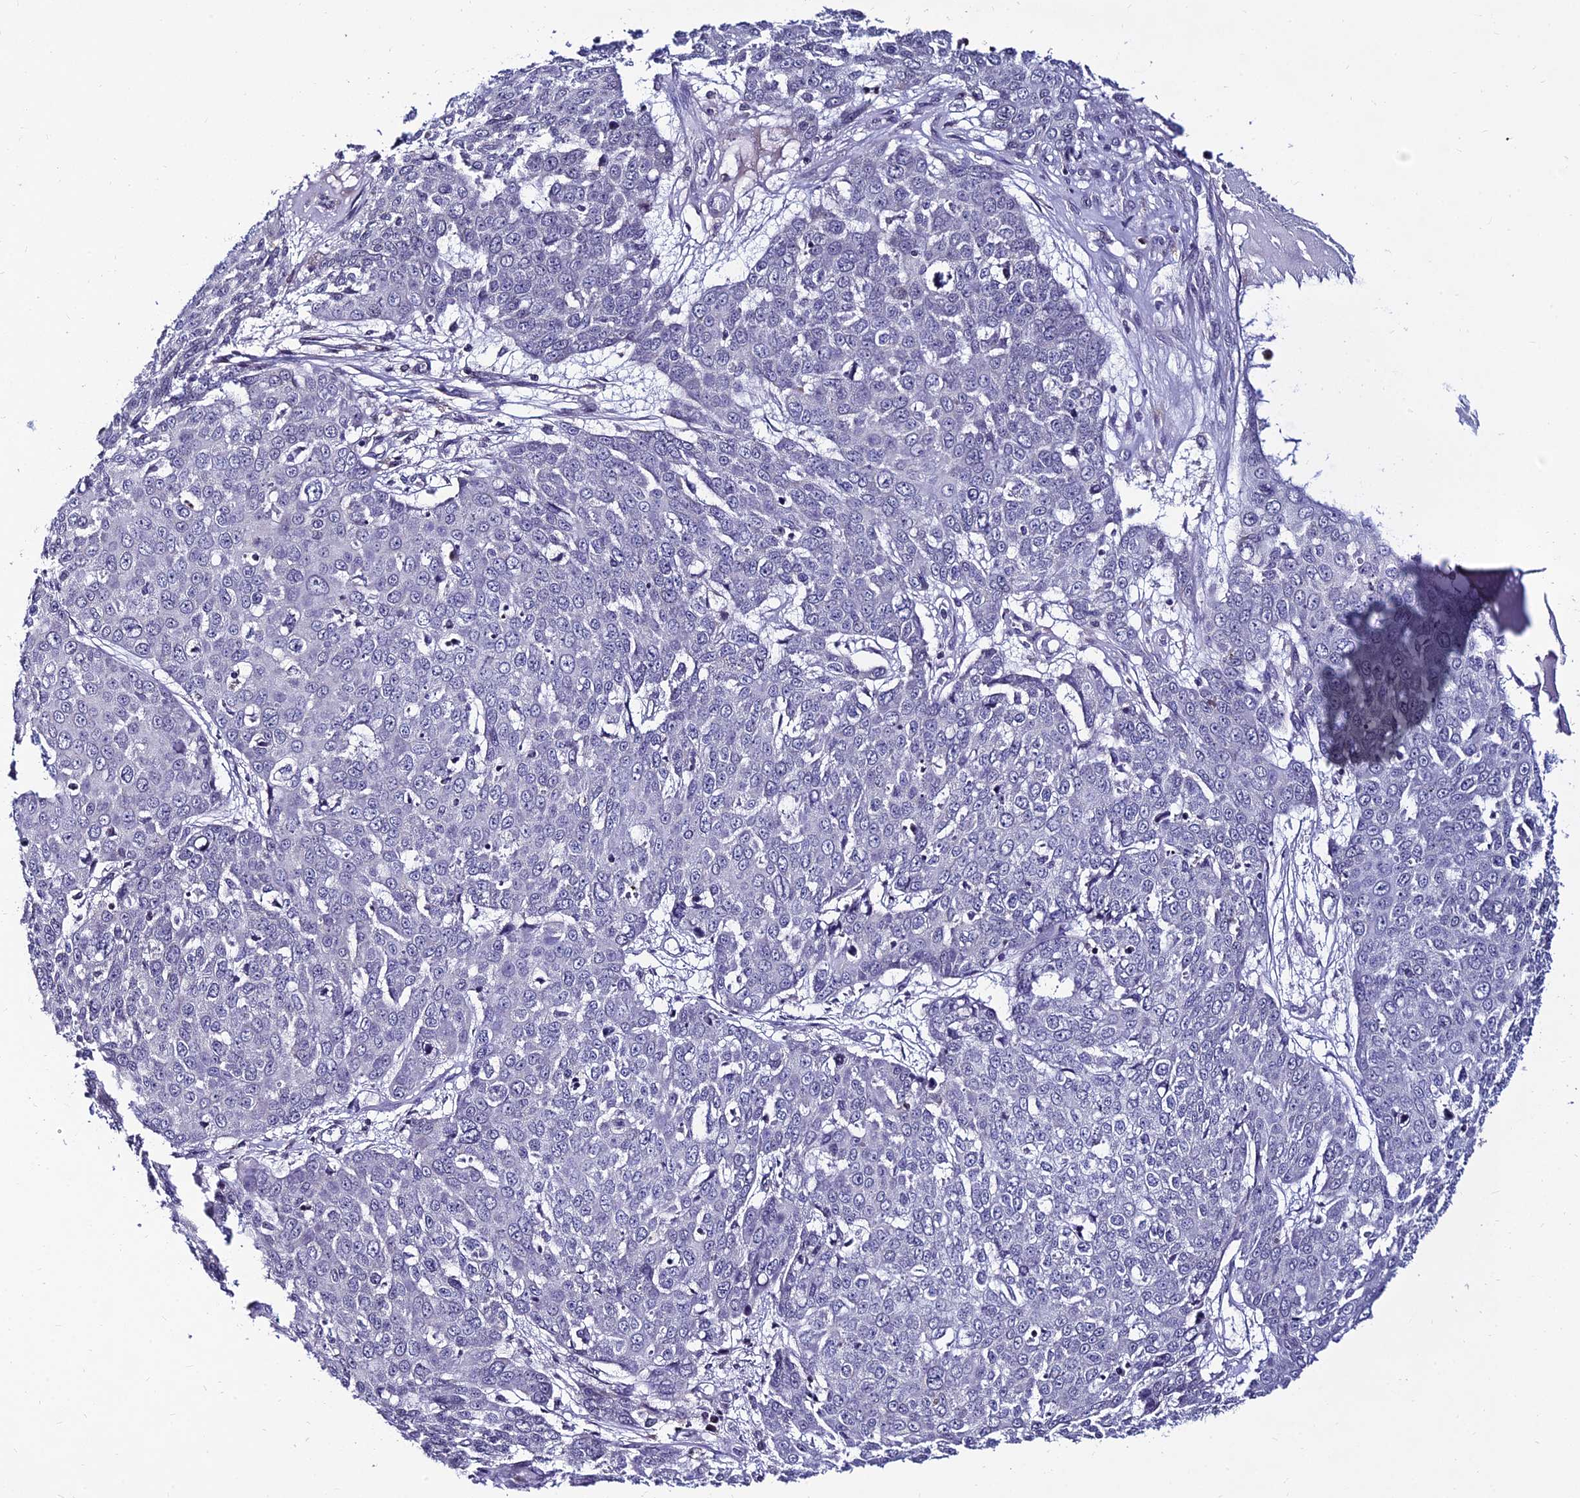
{"staining": {"intensity": "negative", "quantity": "none", "location": "none"}, "tissue": "skin cancer", "cell_type": "Tumor cells", "image_type": "cancer", "snomed": [{"axis": "morphology", "description": "Squamous cell carcinoma, NOS"}, {"axis": "topography", "description": "Skin"}], "caption": "There is no significant staining in tumor cells of skin cancer.", "gene": "CDNF", "patient": {"sex": "male", "age": 71}}